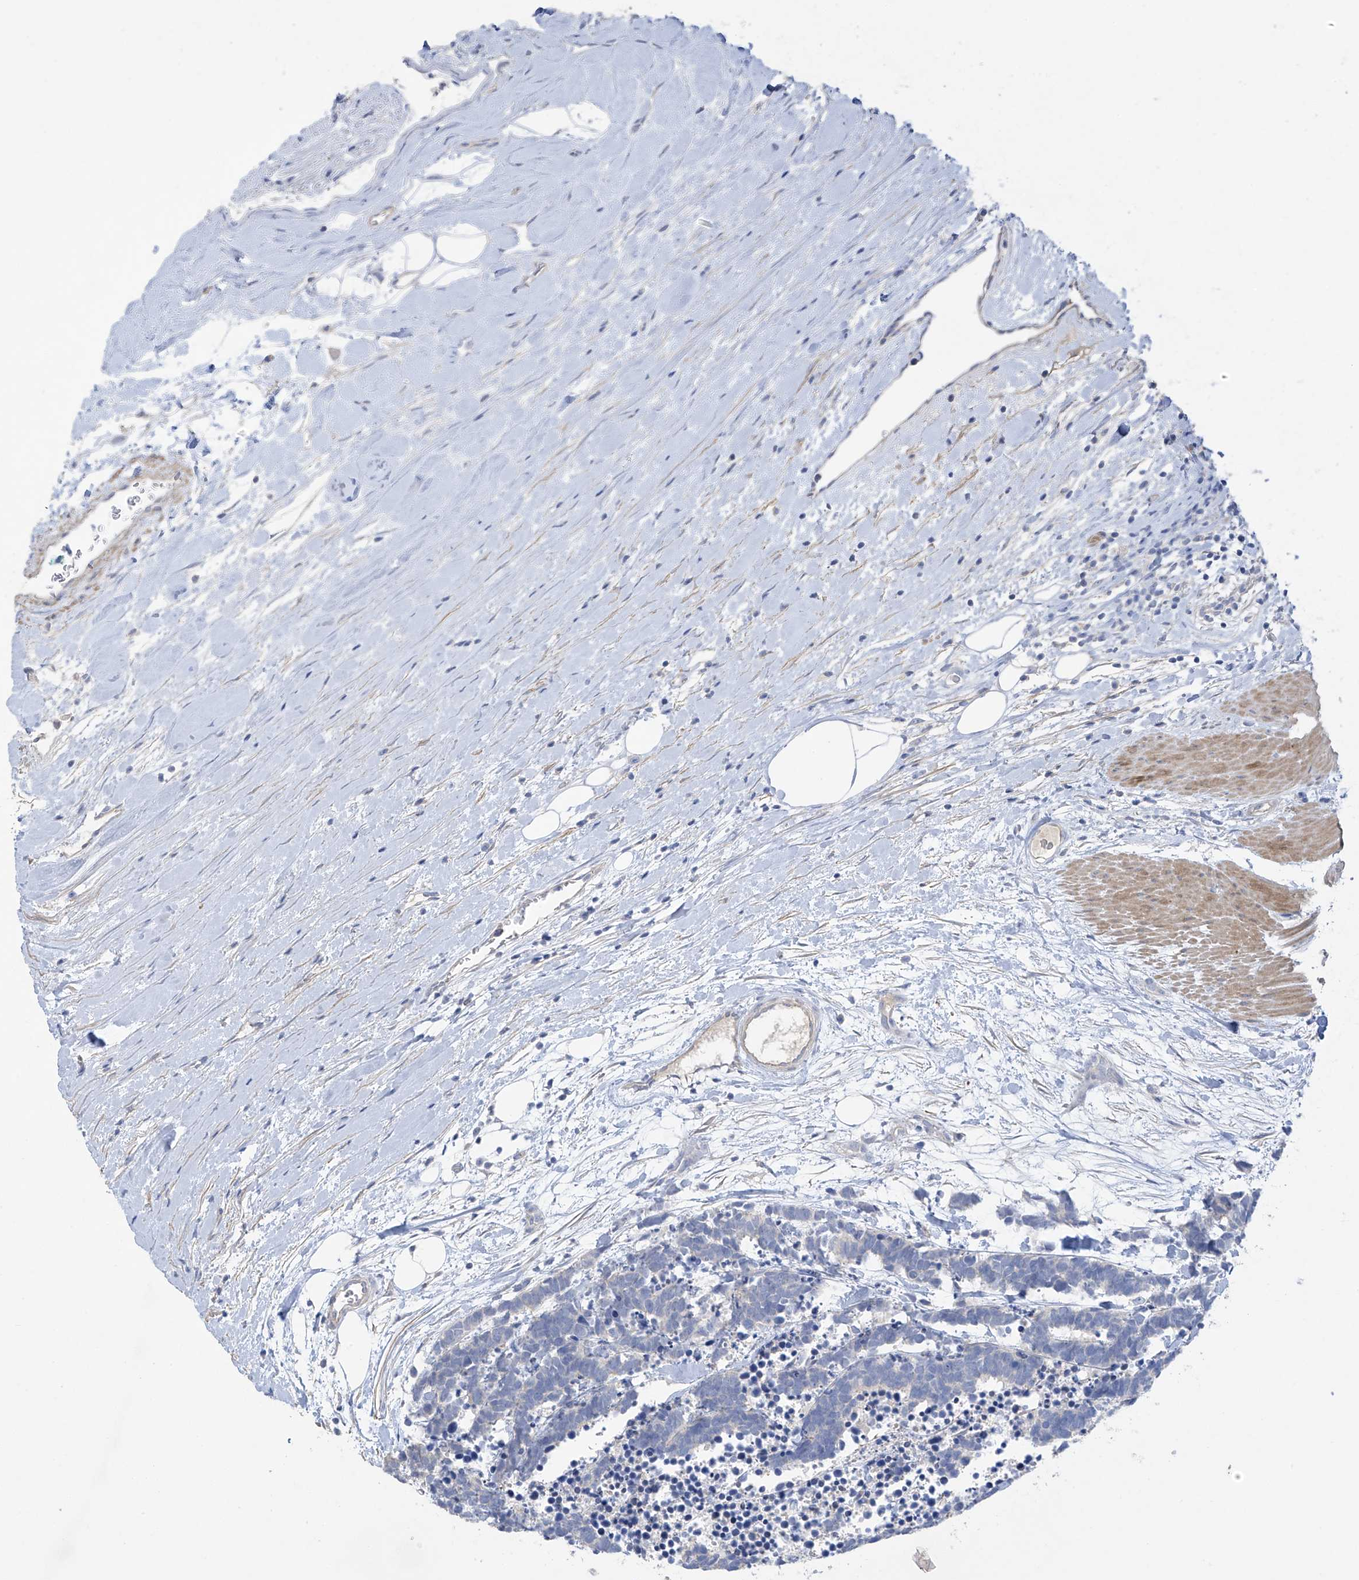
{"staining": {"intensity": "negative", "quantity": "none", "location": "none"}, "tissue": "carcinoid", "cell_type": "Tumor cells", "image_type": "cancer", "snomed": [{"axis": "morphology", "description": "Carcinoma, NOS"}, {"axis": "morphology", "description": "Carcinoid, malignant, NOS"}, {"axis": "topography", "description": "Urinary bladder"}], "caption": "Carcinoid stained for a protein using immunohistochemistry demonstrates no staining tumor cells.", "gene": "PRSS12", "patient": {"sex": "male", "age": 57}}